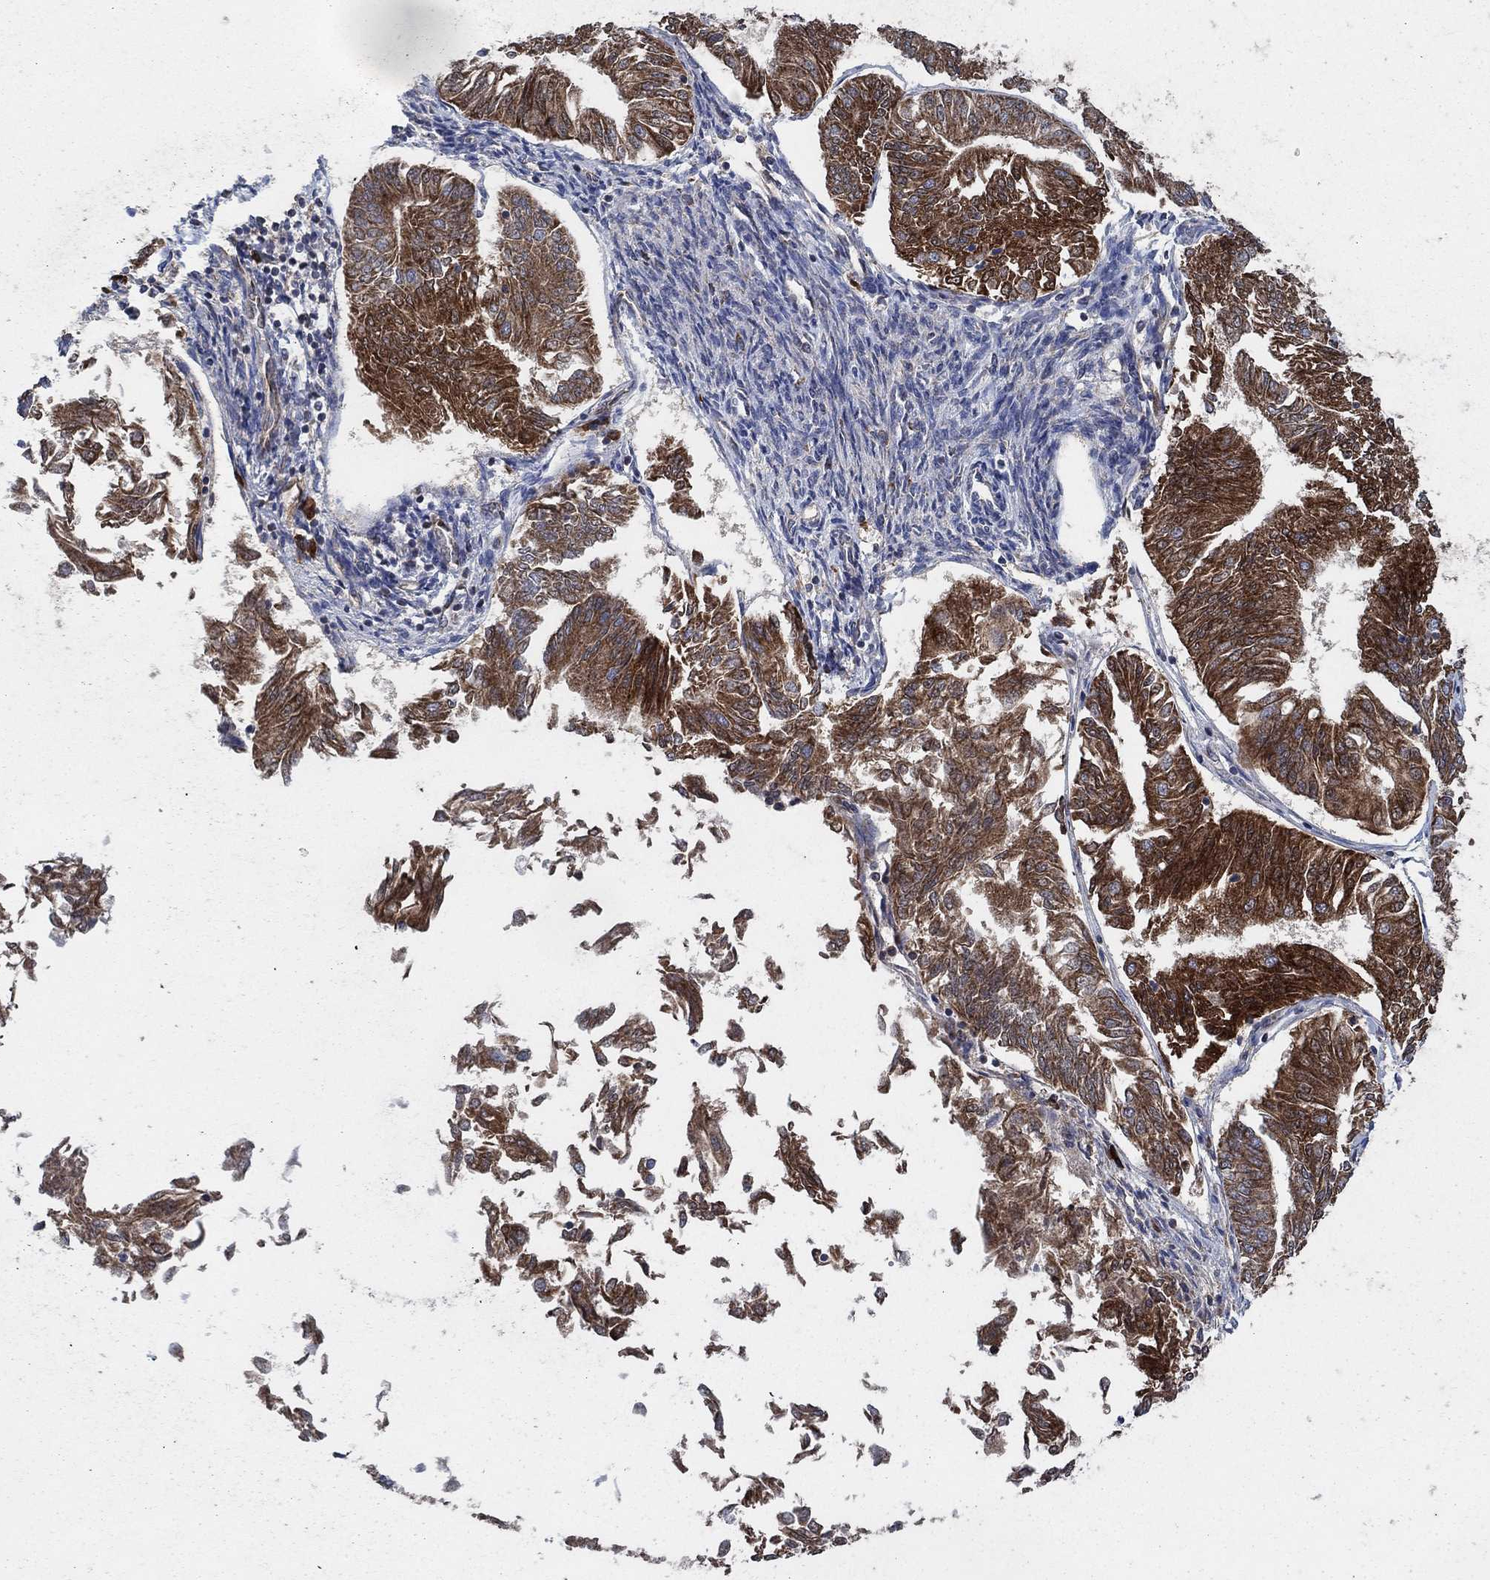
{"staining": {"intensity": "strong", "quantity": ">75%", "location": "cytoplasmic/membranous"}, "tissue": "endometrial cancer", "cell_type": "Tumor cells", "image_type": "cancer", "snomed": [{"axis": "morphology", "description": "Adenocarcinoma, NOS"}, {"axis": "topography", "description": "Endometrium"}], "caption": "An image of endometrial cancer stained for a protein reveals strong cytoplasmic/membranous brown staining in tumor cells.", "gene": "HID1", "patient": {"sex": "female", "age": 58}}